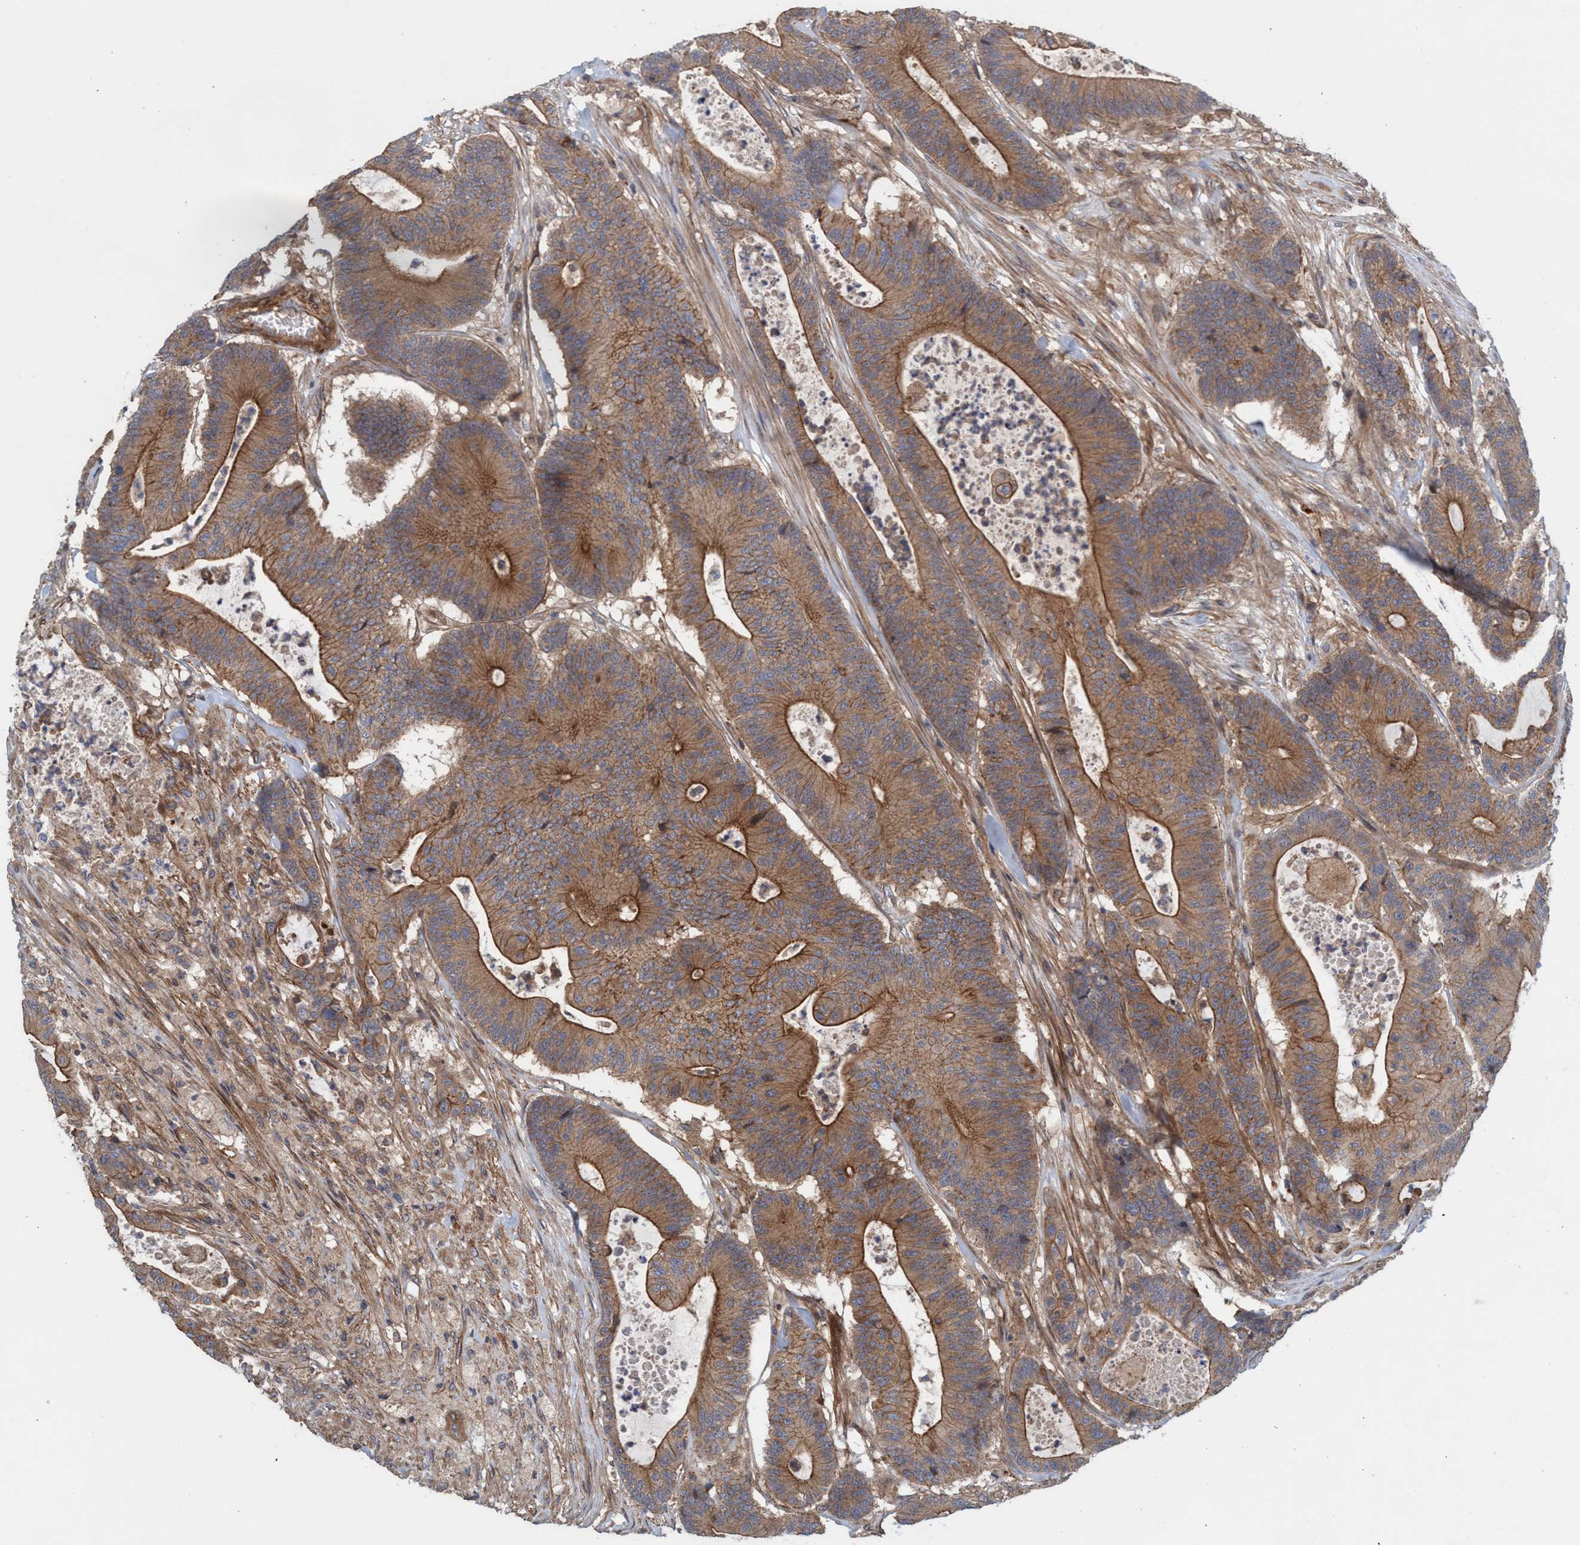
{"staining": {"intensity": "strong", "quantity": ">75%", "location": "cytoplasmic/membranous"}, "tissue": "colorectal cancer", "cell_type": "Tumor cells", "image_type": "cancer", "snomed": [{"axis": "morphology", "description": "Adenocarcinoma, NOS"}, {"axis": "topography", "description": "Colon"}], "caption": "Immunohistochemical staining of colorectal adenocarcinoma exhibits high levels of strong cytoplasmic/membranous positivity in approximately >75% of tumor cells.", "gene": "SPECC1", "patient": {"sex": "female", "age": 84}}